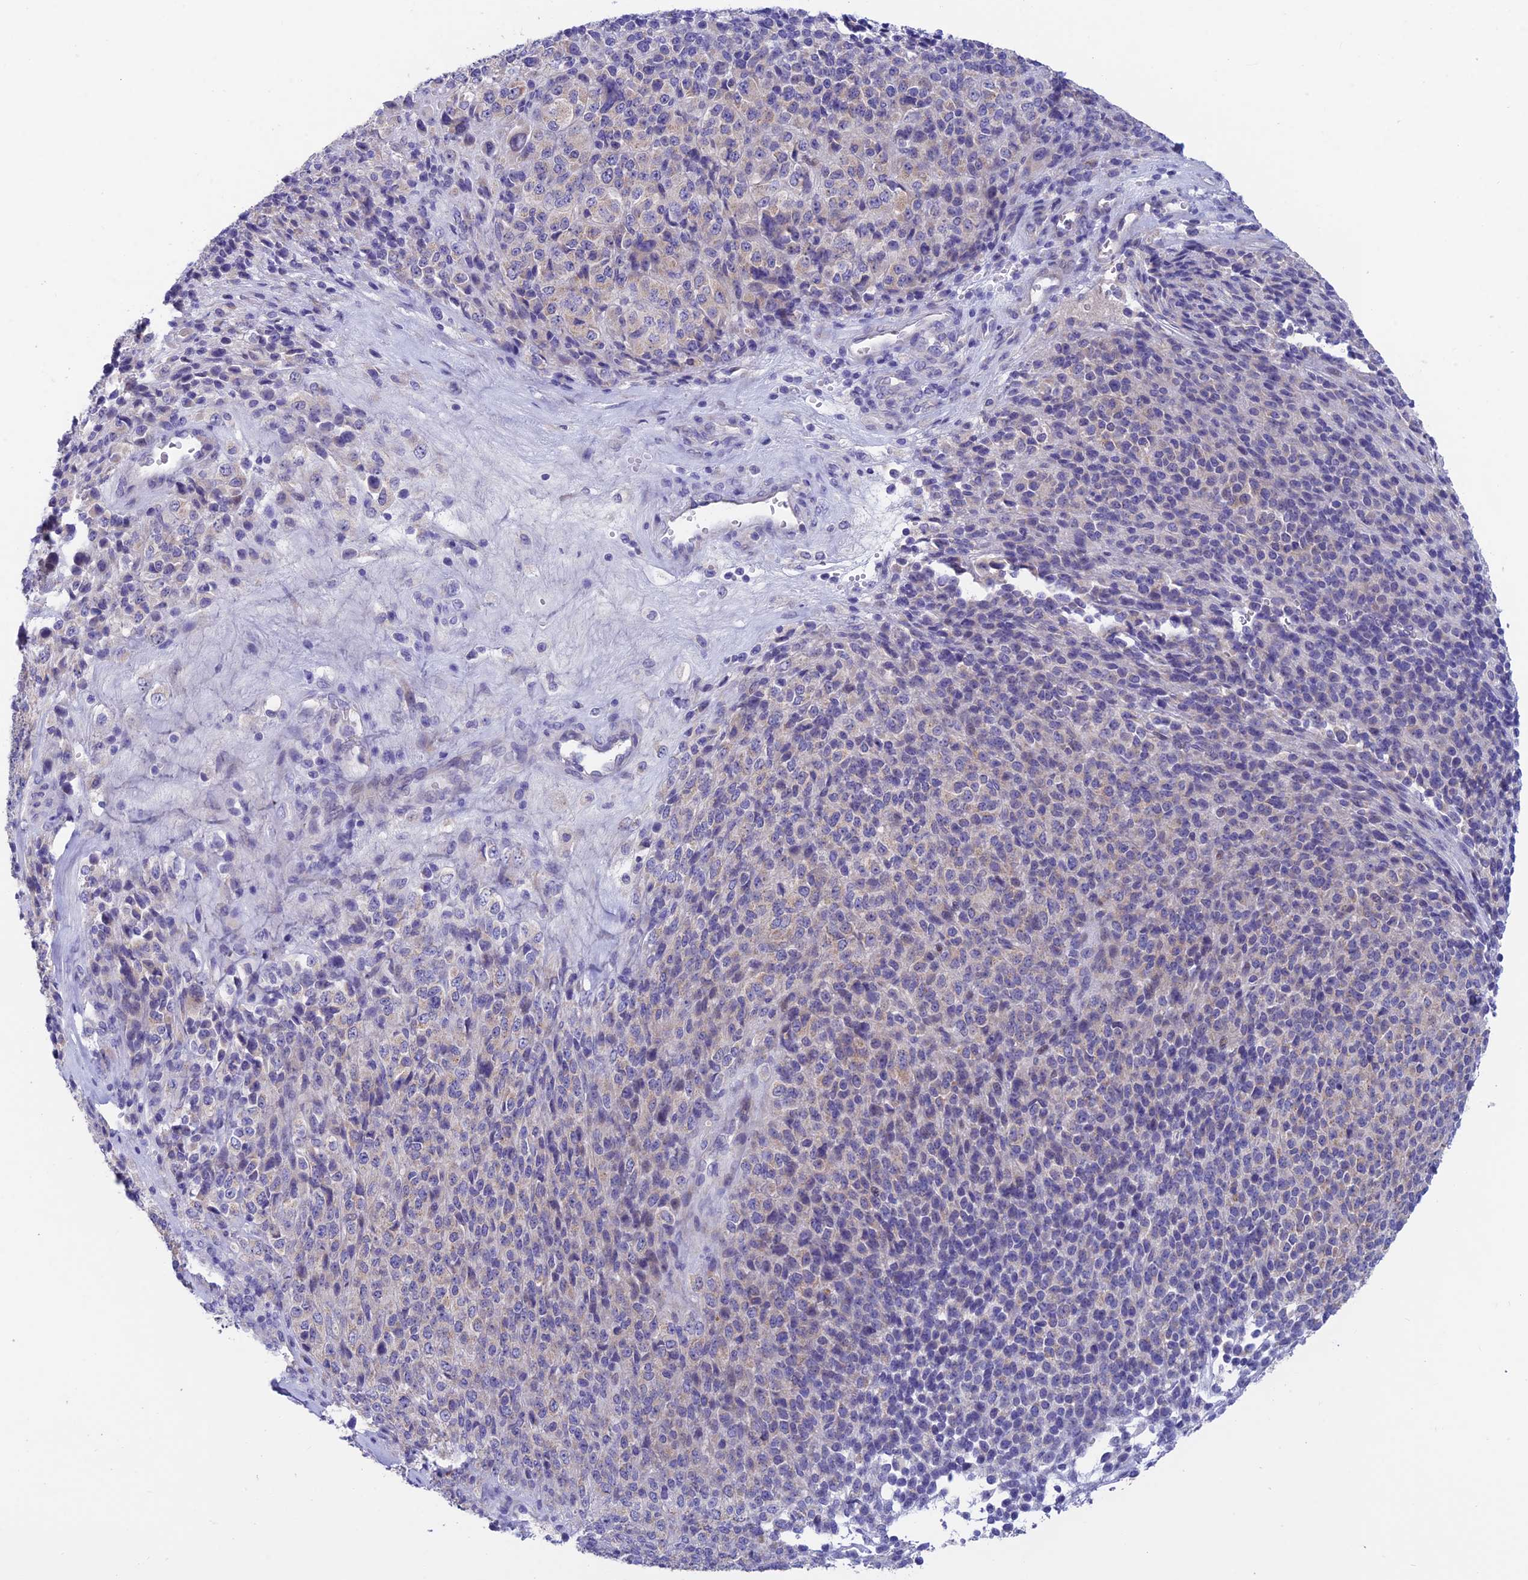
{"staining": {"intensity": "negative", "quantity": "none", "location": "none"}, "tissue": "melanoma", "cell_type": "Tumor cells", "image_type": "cancer", "snomed": [{"axis": "morphology", "description": "Malignant melanoma, Metastatic site"}, {"axis": "topography", "description": "Brain"}], "caption": "Tumor cells show no significant protein positivity in malignant melanoma (metastatic site).", "gene": "XPO7", "patient": {"sex": "female", "age": 56}}